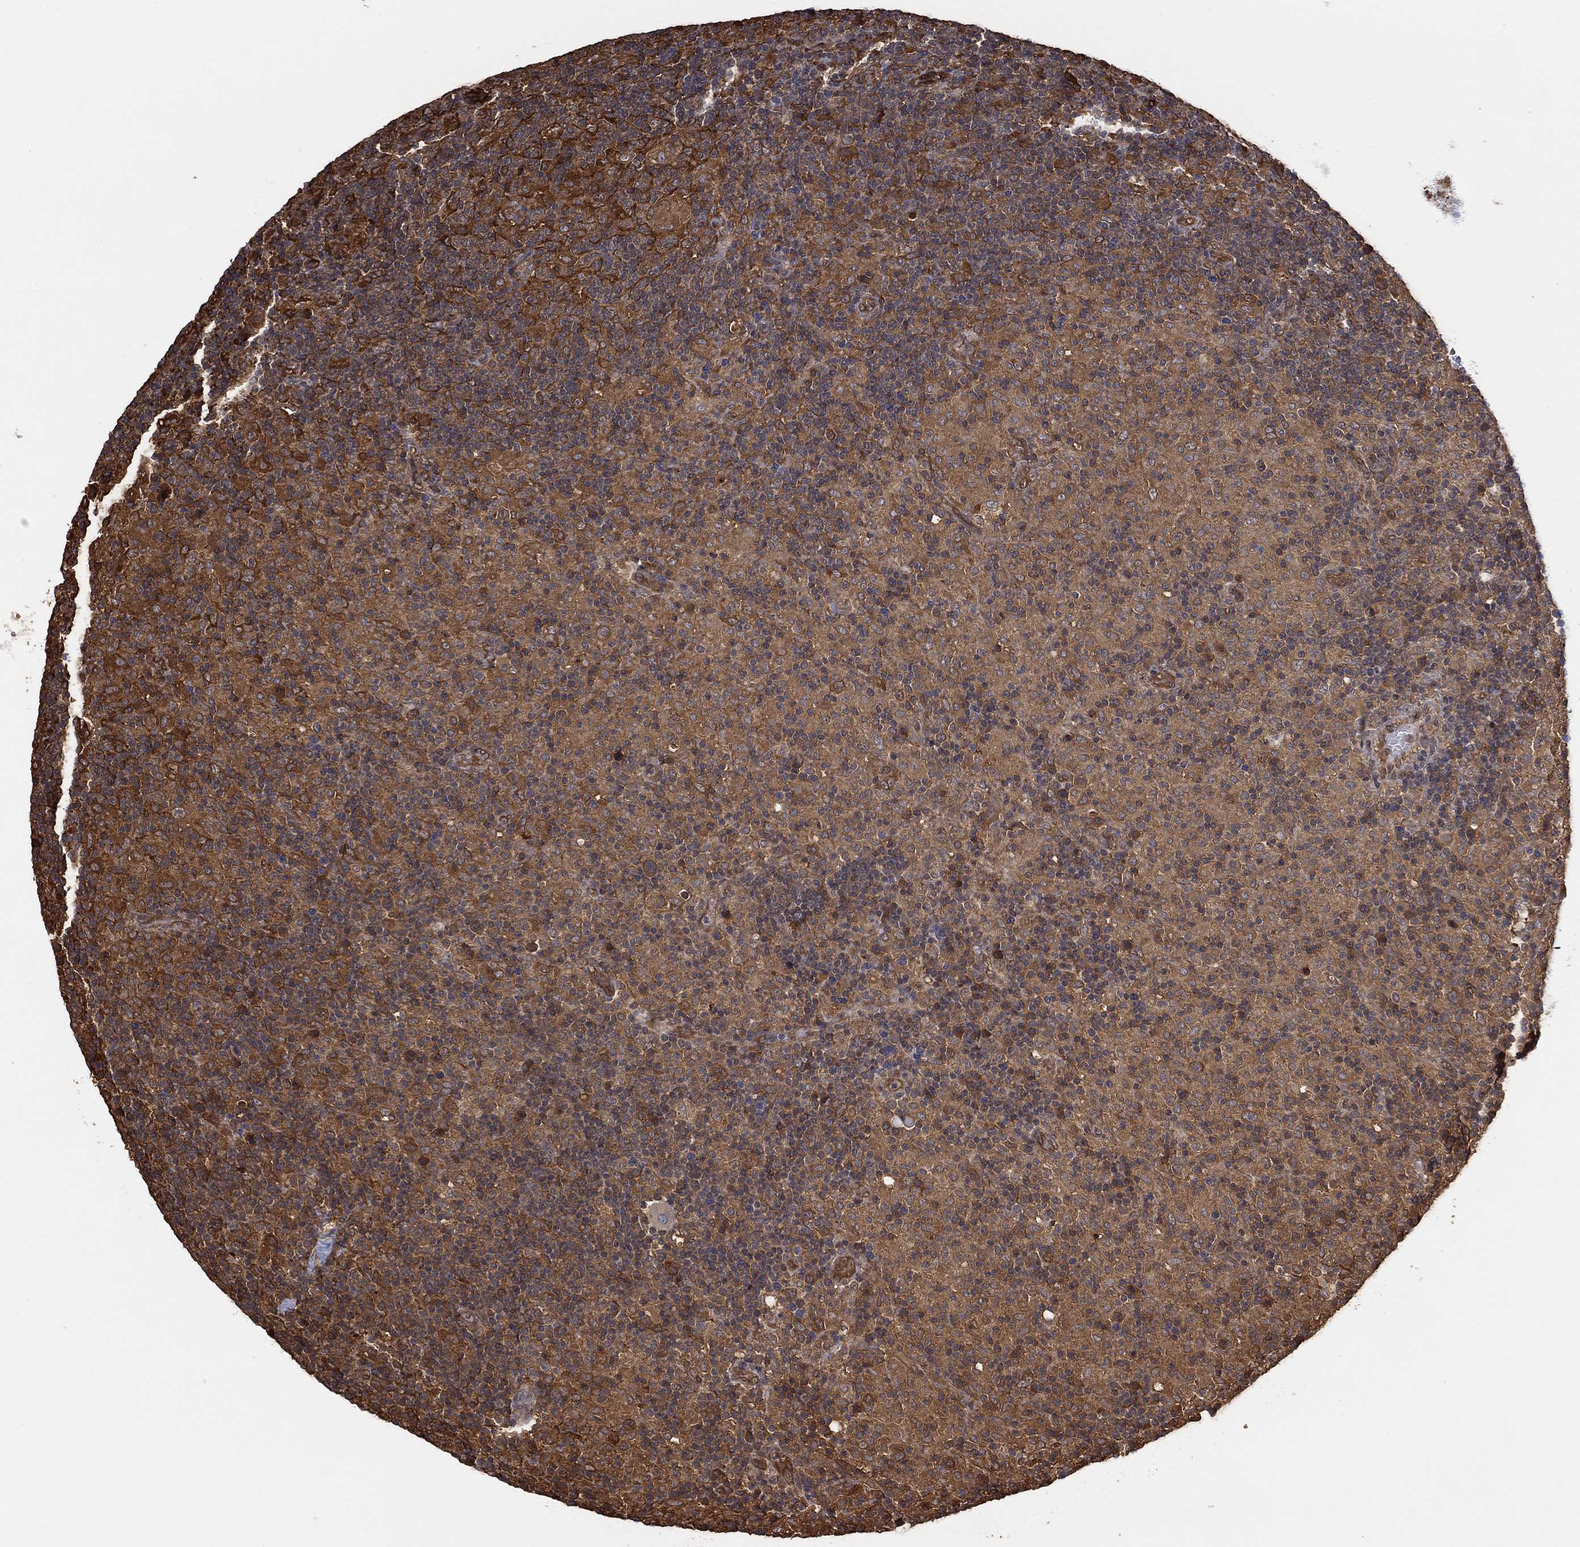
{"staining": {"intensity": "moderate", "quantity": "<25%", "location": "cytoplasmic/membranous"}, "tissue": "lymphoma", "cell_type": "Tumor cells", "image_type": "cancer", "snomed": [{"axis": "morphology", "description": "Hodgkin's disease, NOS"}, {"axis": "topography", "description": "Lymph node"}], "caption": "Immunohistochemistry of Hodgkin's disease exhibits low levels of moderate cytoplasmic/membranous expression in about <25% of tumor cells. Immunohistochemistry (ihc) stains the protein of interest in brown and the nuclei are stained blue.", "gene": "PSMG4", "patient": {"sex": "male", "age": 70}}